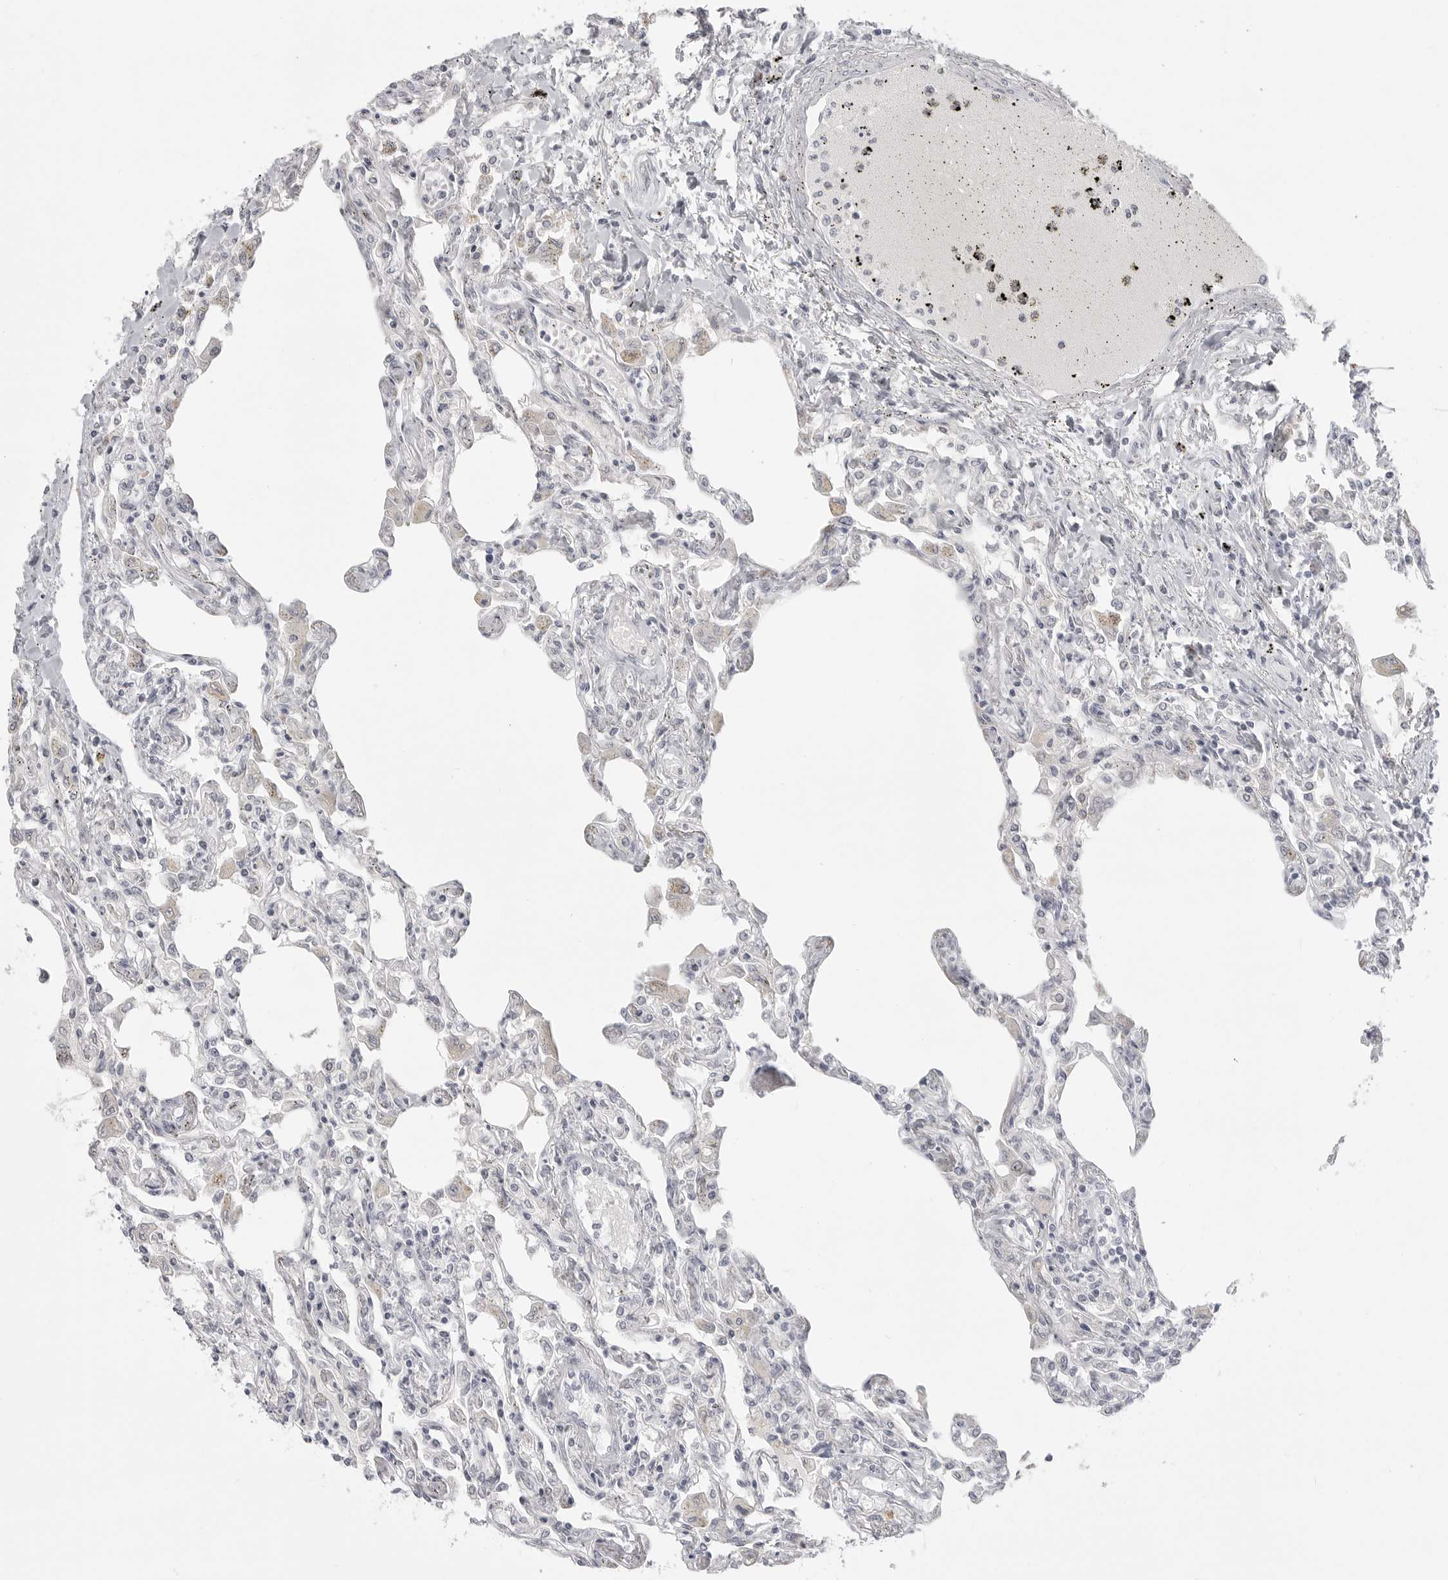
{"staining": {"intensity": "weak", "quantity": "<25%", "location": "cytoplasmic/membranous"}, "tissue": "lung", "cell_type": "Alveolar cells", "image_type": "normal", "snomed": [{"axis": "morphology", "description": "Normal tissue, NOS"}, {"axis": "topography", "description": "Bronchus"}, {"axis": "topography", "description": "Lung"}], "caption": "This is an immunohistochemistry (IHC) histopathology image of normal lung. There is no expression in alveolar cells.", "gene": "TCTN3", "patient": {"sex": "female", "age": 49}}